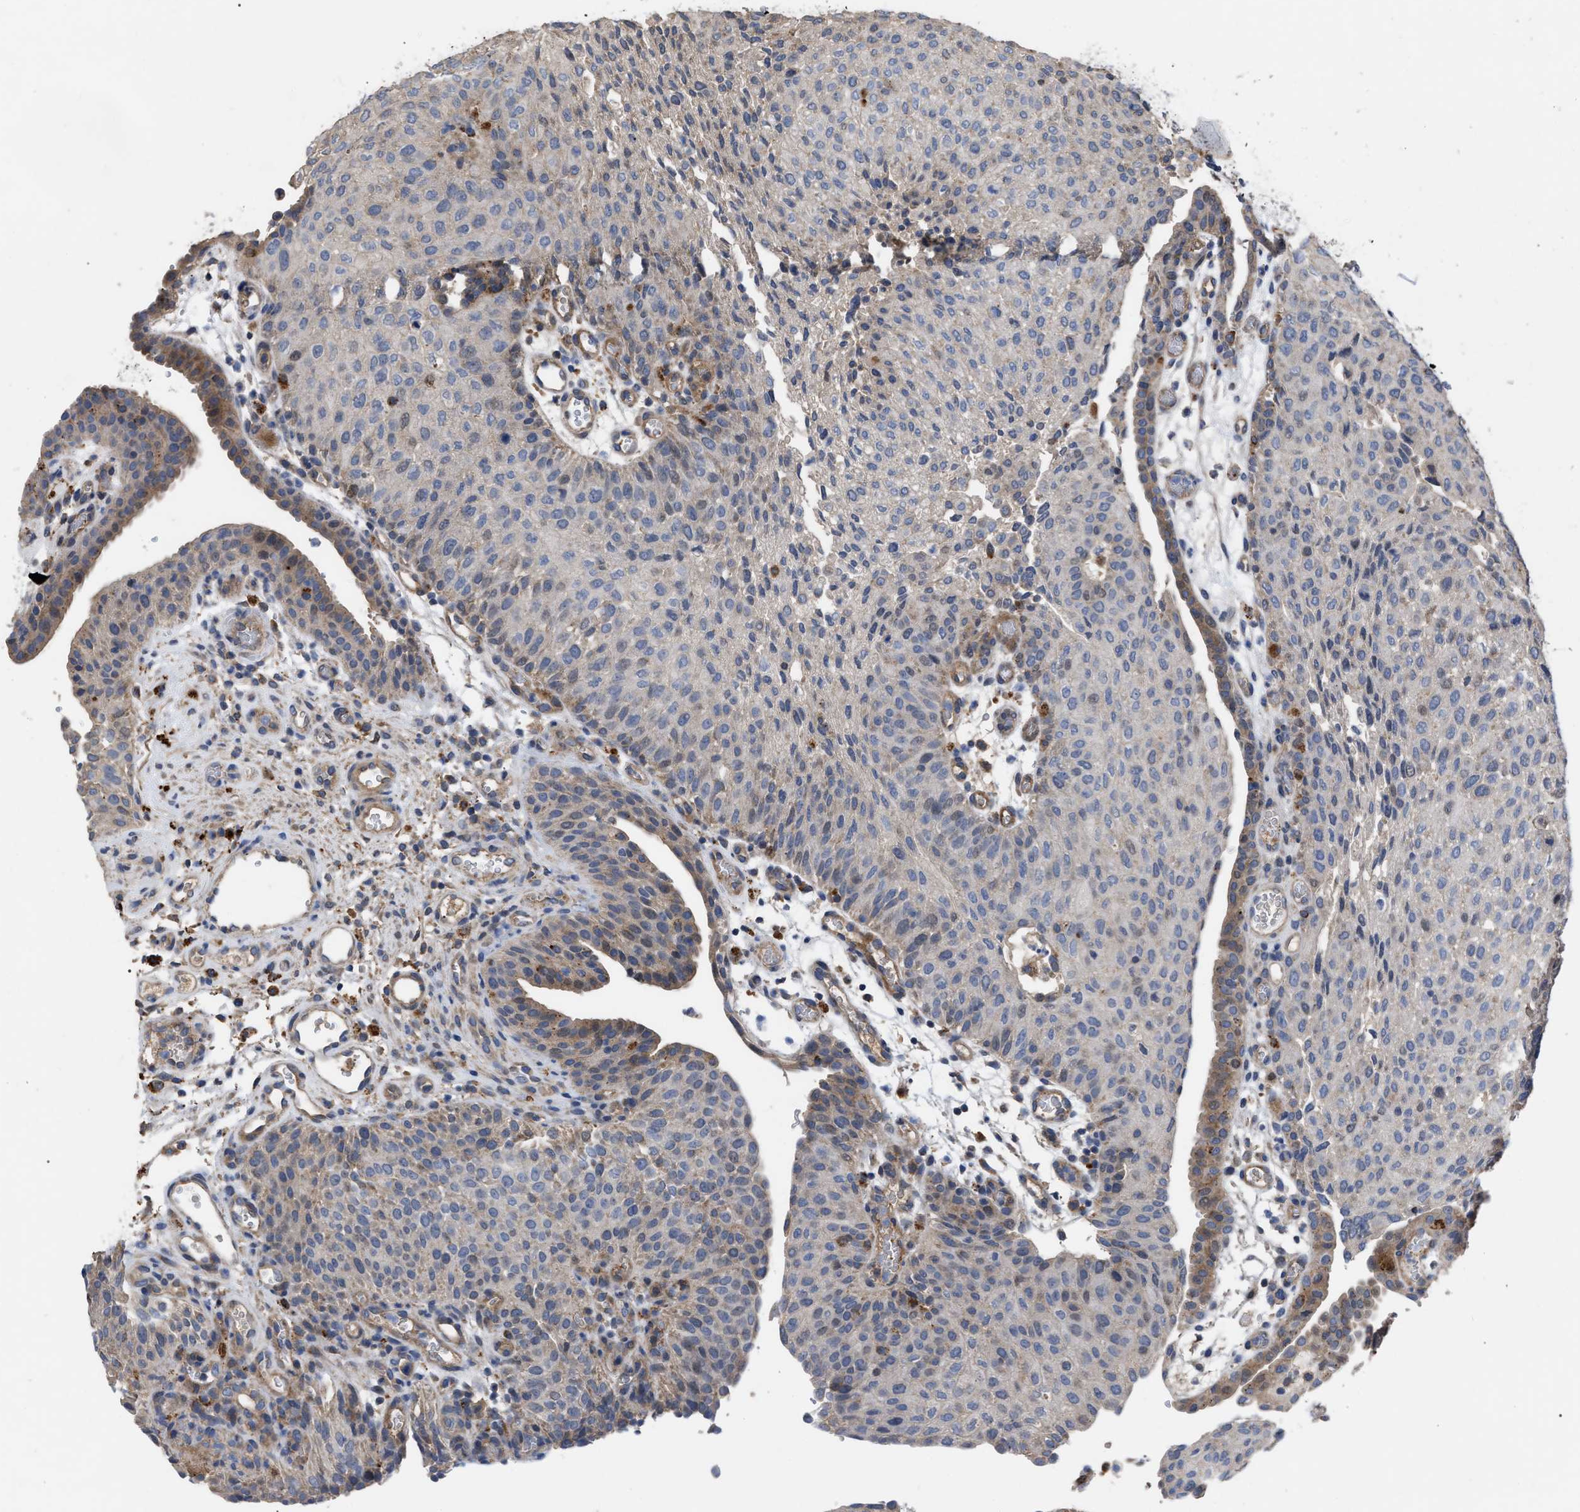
{"staining": {"intensity": "weak", "quantity": "<25%", "location": "cytoplasmic/membranous"}, "tissue": "urothelial cancer", "cell_type": "Tumor cells", "image_type": "cancer", "snomed": [{"axis": "morphology", "description": "Urothelial carcinoma, Low grade"}, {"axis": "morphology", "description": "Urothelial carcinoma, High grade"}, {"axis": "topography", "description": "Urinary bladder"}], "caption": "A high-resolution histopathology image shows IHC staining of low-grade urothelial carcinoma, which exhibits no significant staining in tumor cells. (DAB immunohistochemistry (IHC) visualized using brightfield microscopy, high magnification).", "gene": "FAM171A2", "patient": {"sex": "male", "age": 35}}